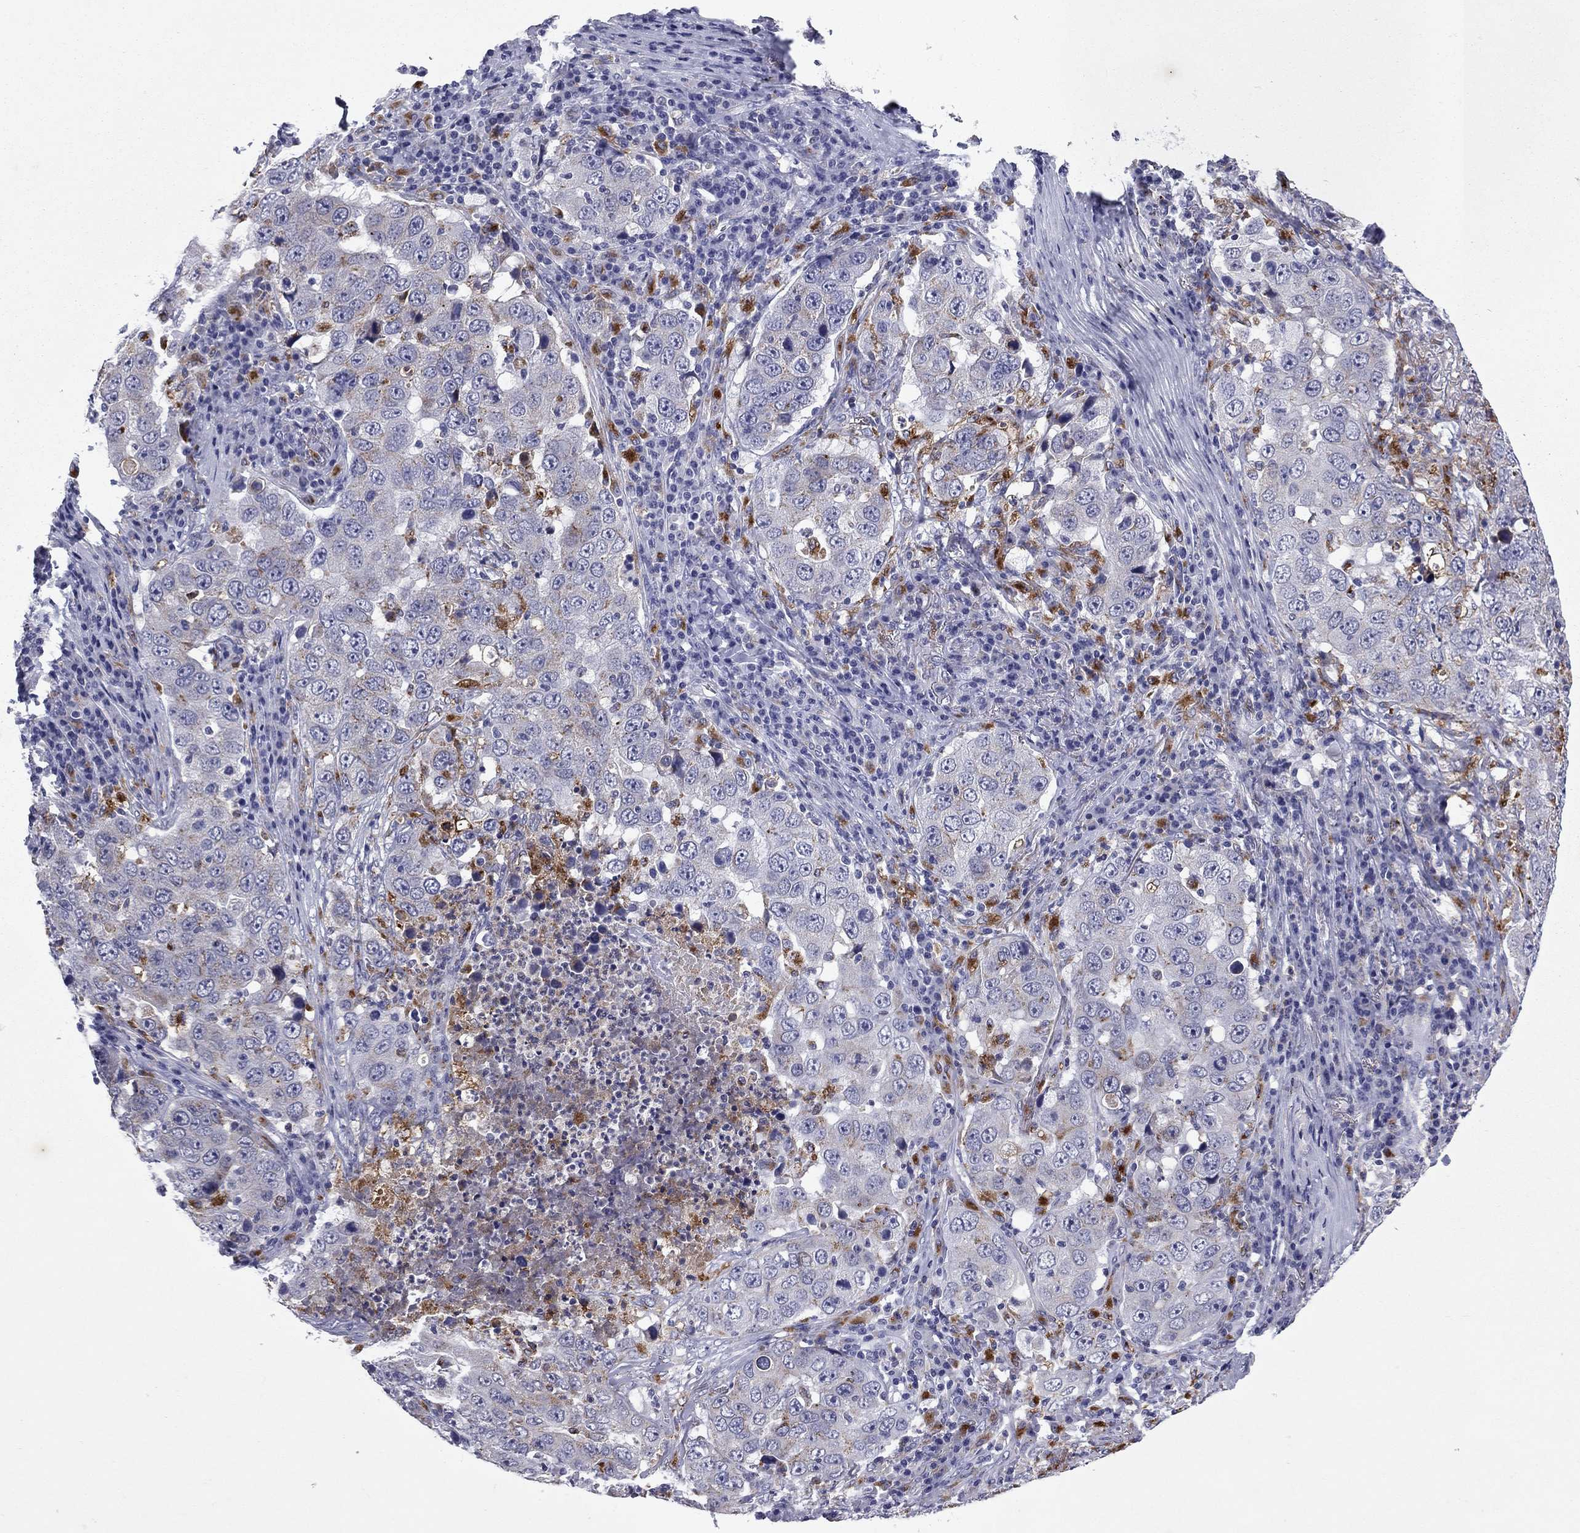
{"staining": {"intensity": "negative", "quantity": "none", "location": "none"}, "tissue": "lung cancer", "cell_type": "Tumor cells", "image_type": "cancer", "snomed": [{"axis": "morphology", "description": "Adenocarcinoma, NOS"}, {"axis": "topography", "description": "Lung"}], "caption": "Immunohistochemistry (IHC) micrograph of neoplastic tissue: human lung cancer (adenocarcinoma) stained with DAB (3,3'-diaminobenzidine) exhibits no significant protein expression in tumor cells.", "gene": "MADCAM1", "patient": {"sex": "male", "age": 73}}